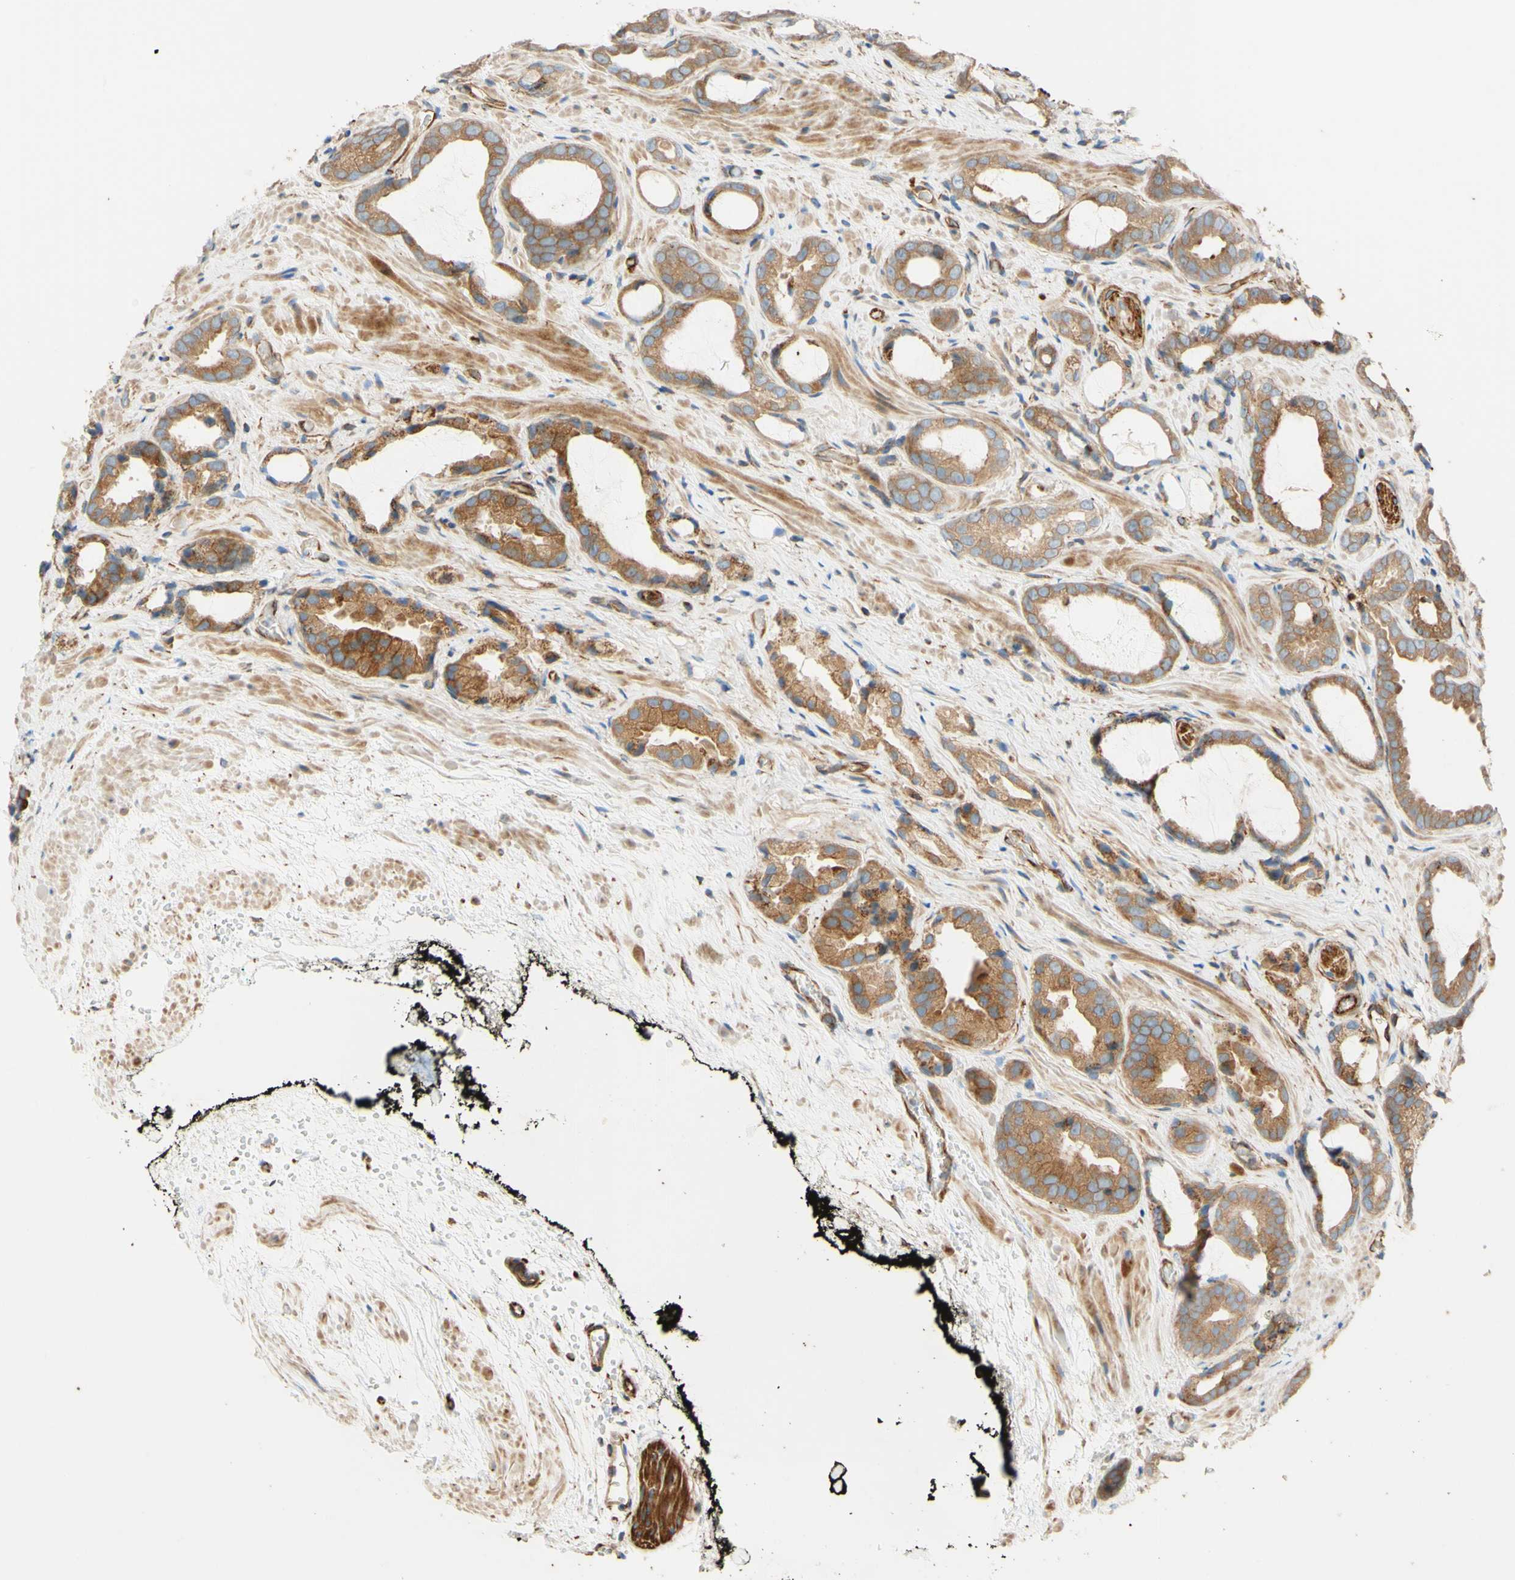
{"staining": {"intensity": "moderate", "quantity": ">75%", "location": "cytoplasmic/membranous"}, "tissue": "prostate cancer", "cell_type": "Tumor cells", "image_type": "cancer", "snomed": [{"axis": "morphology", "description": "Adenocarcinoma, Low grade"}, {"axis": "topography", "description": "Prostate"}], "caption": "Tumor cells display moderate cytoplasmic/membranous staining in approximately >75% of cells in low-grade adenocarcinoma (prostate).", "gene": "C1orf43", "patient": {"sex": "male", "age": 60}}